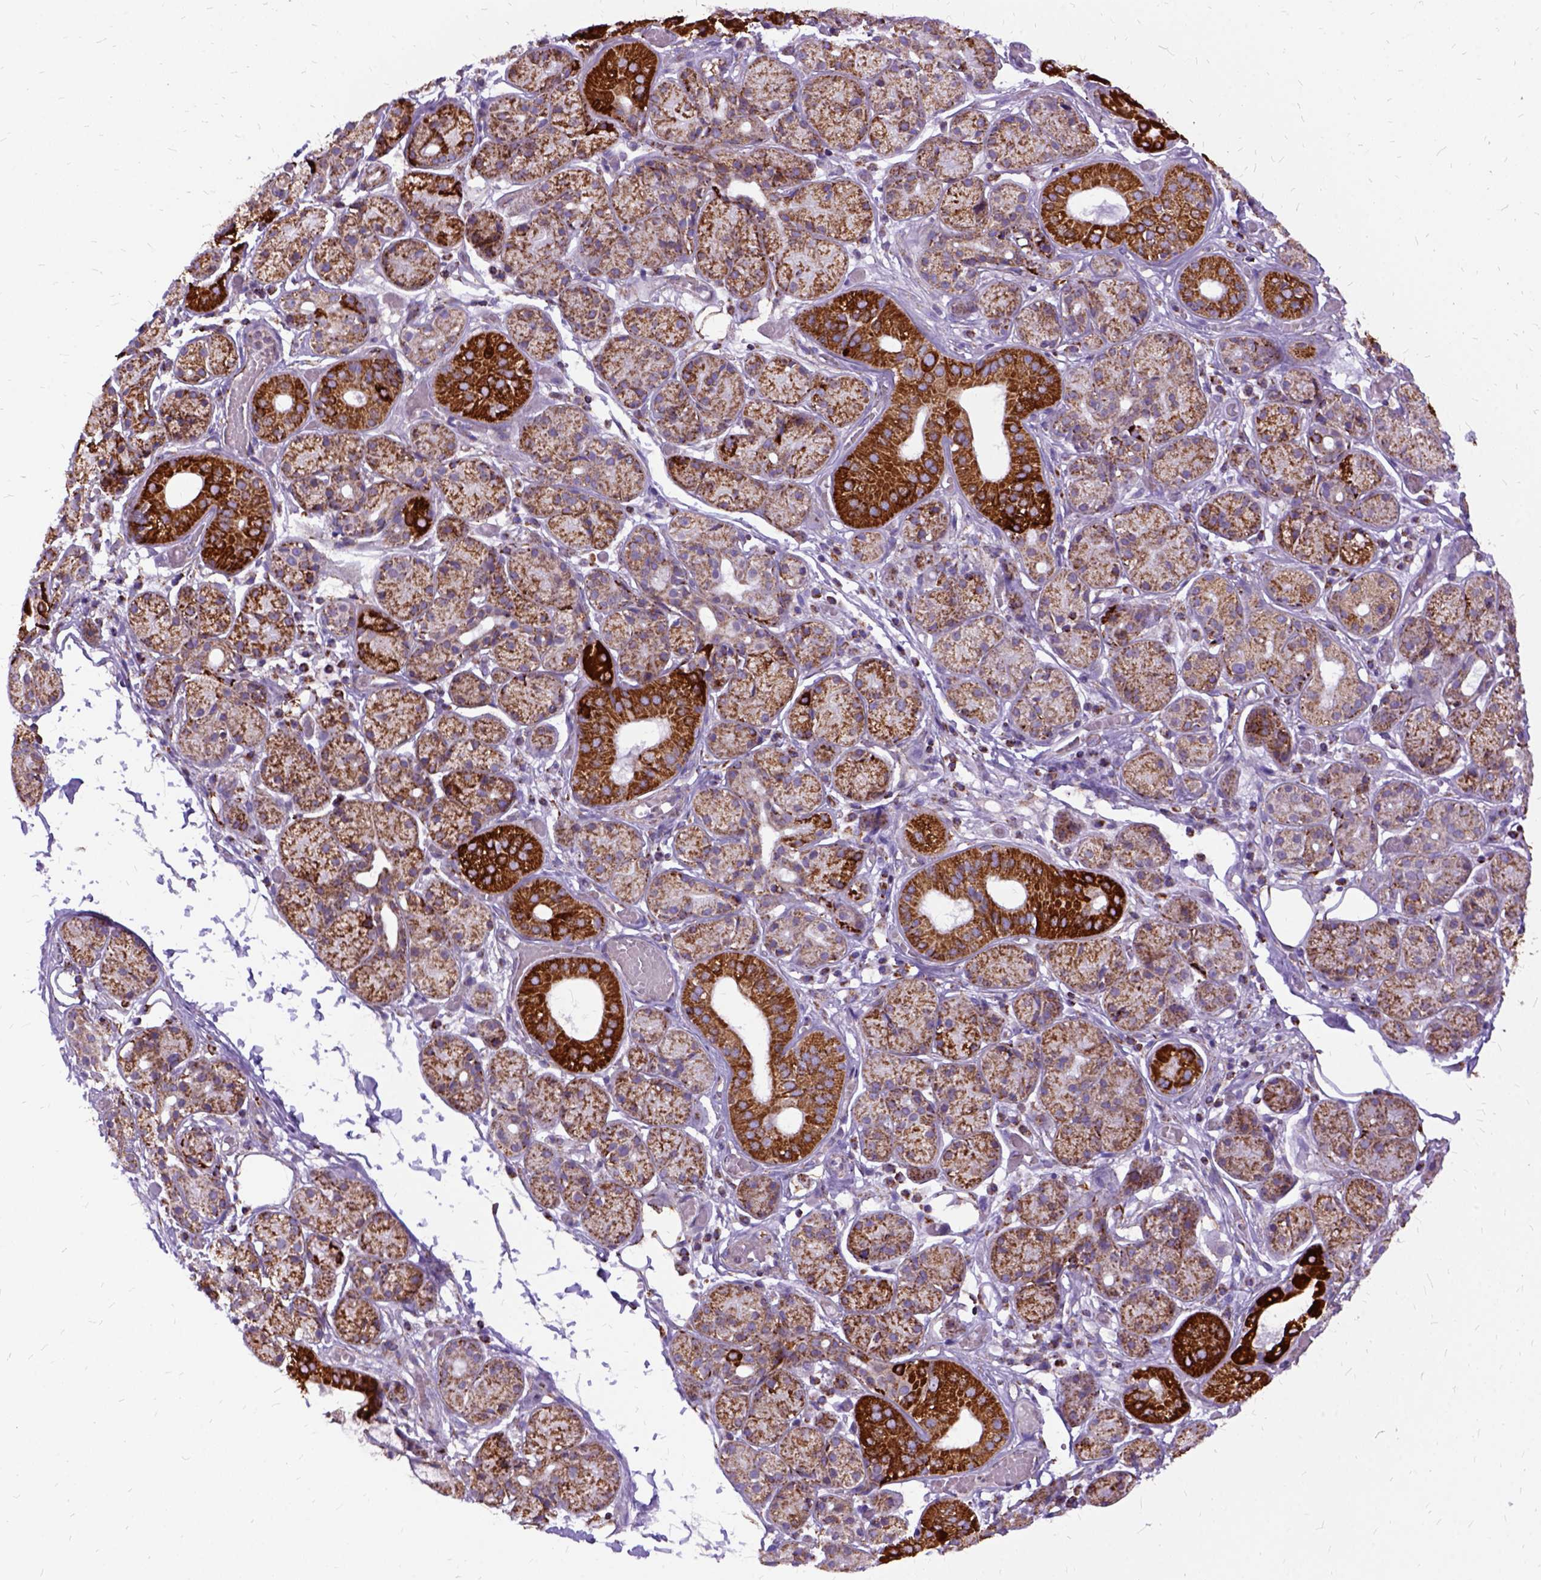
{"staining": {"intensity": "strong", "quantity": ">75%", "location": "cytoplasmic/membranous"}, "tissue": "salivary gland", "cell_type": "Glandular cells", "image_type": "normal", "snomed": [{"axis": "morphology", "description": "Normal tissue, NOS"}, {"axis": "topography", "description": "Salivary gland"}, {"axis": "topography", "description": "Peripheral nerve tissue"}], "caption": "Protein staining of normal salivary gland shows strong cytoplasmic/membranous staining in about >75% of glandular cells.", "gene": "OXCT1", "patient": {"sex": "male", "age": 71}}